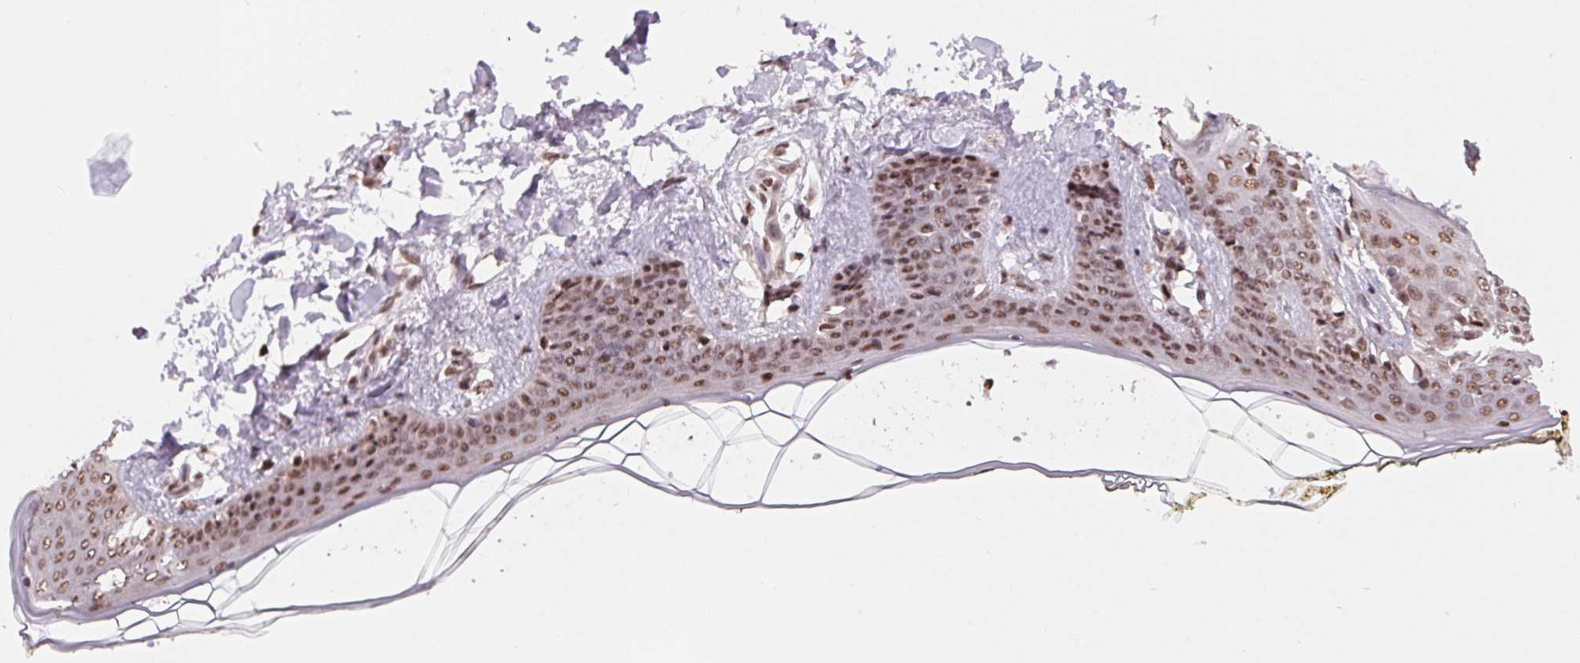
{"staining": {"intensity": "moderate", "quantity": ">75%", "location": "nuclear"}, "tissue": "skin", "cell_type": "Fibroblasts", "image_type": "normal", "snomed": [{"axis": "morphology", "description": "Normal tissue, NOS"}, {"axis": "topography", "description": "Skin"}], "caption": "IHC image of benign skin: skin stained using immunohistochemistry reveals medium levels of moderate protein expression localized specifically in the nuclear of fibroblasts, appearing as a nuclear brown color.", "gene": "RAD23A", "patient": {"sex": "female", "age": 34}}